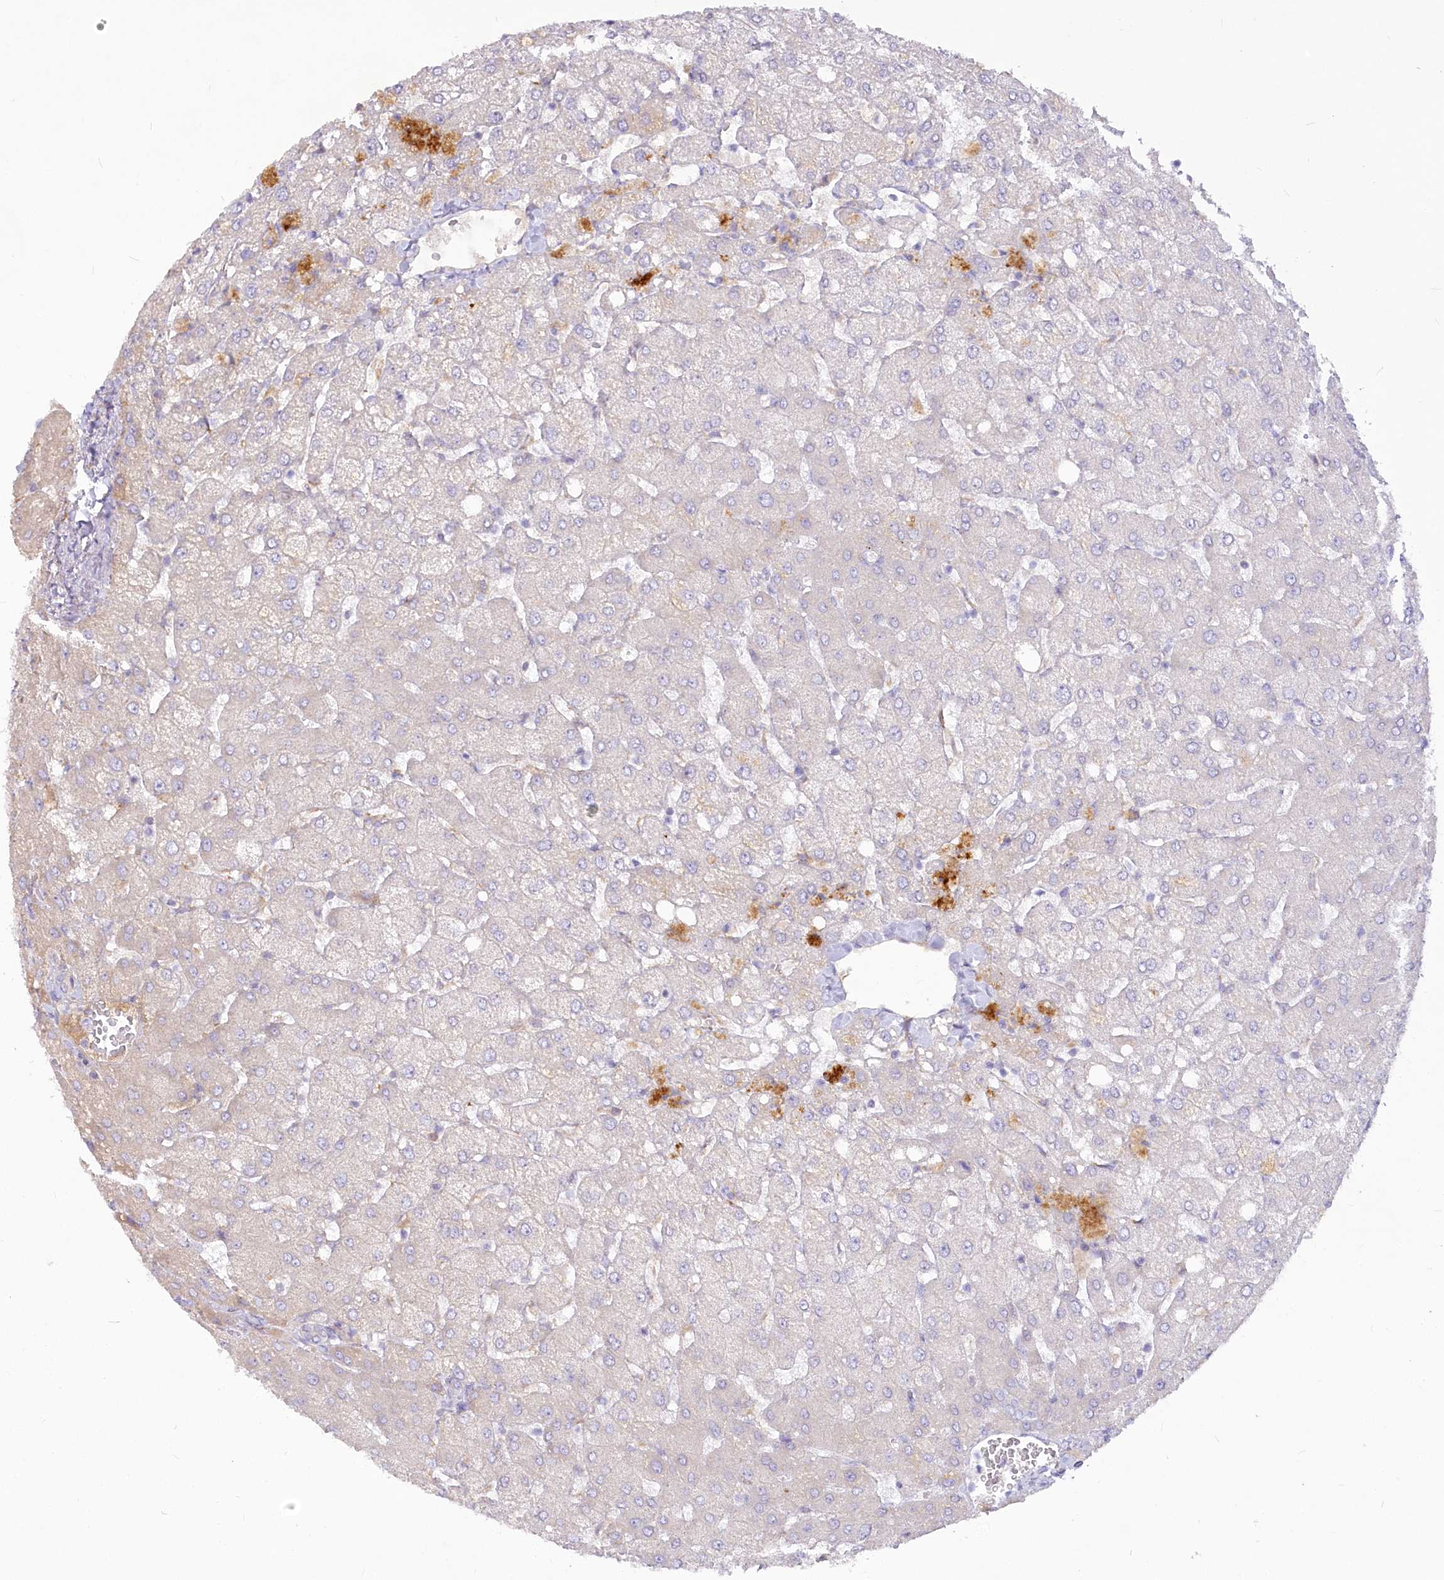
{"staining": {"intensity": "negative", "quantity": "none", "location": "none"}, "tissue": "liver", "cell_type": "Cholangiocytes", "image_type": "normal", "snomed": [{"axis": "morphology", "description": "Normal tissue, NOS"}, {"axis": "topography", "description": "Liver"}], "caption": "Immunohistochemistry (IHC) image of unremarkable liver: human liver stained with DAB displays no significant protein positivity in cholangiocytes.", "gene": "EFHC2", "patient": {"sex": "female", "age": 54}}